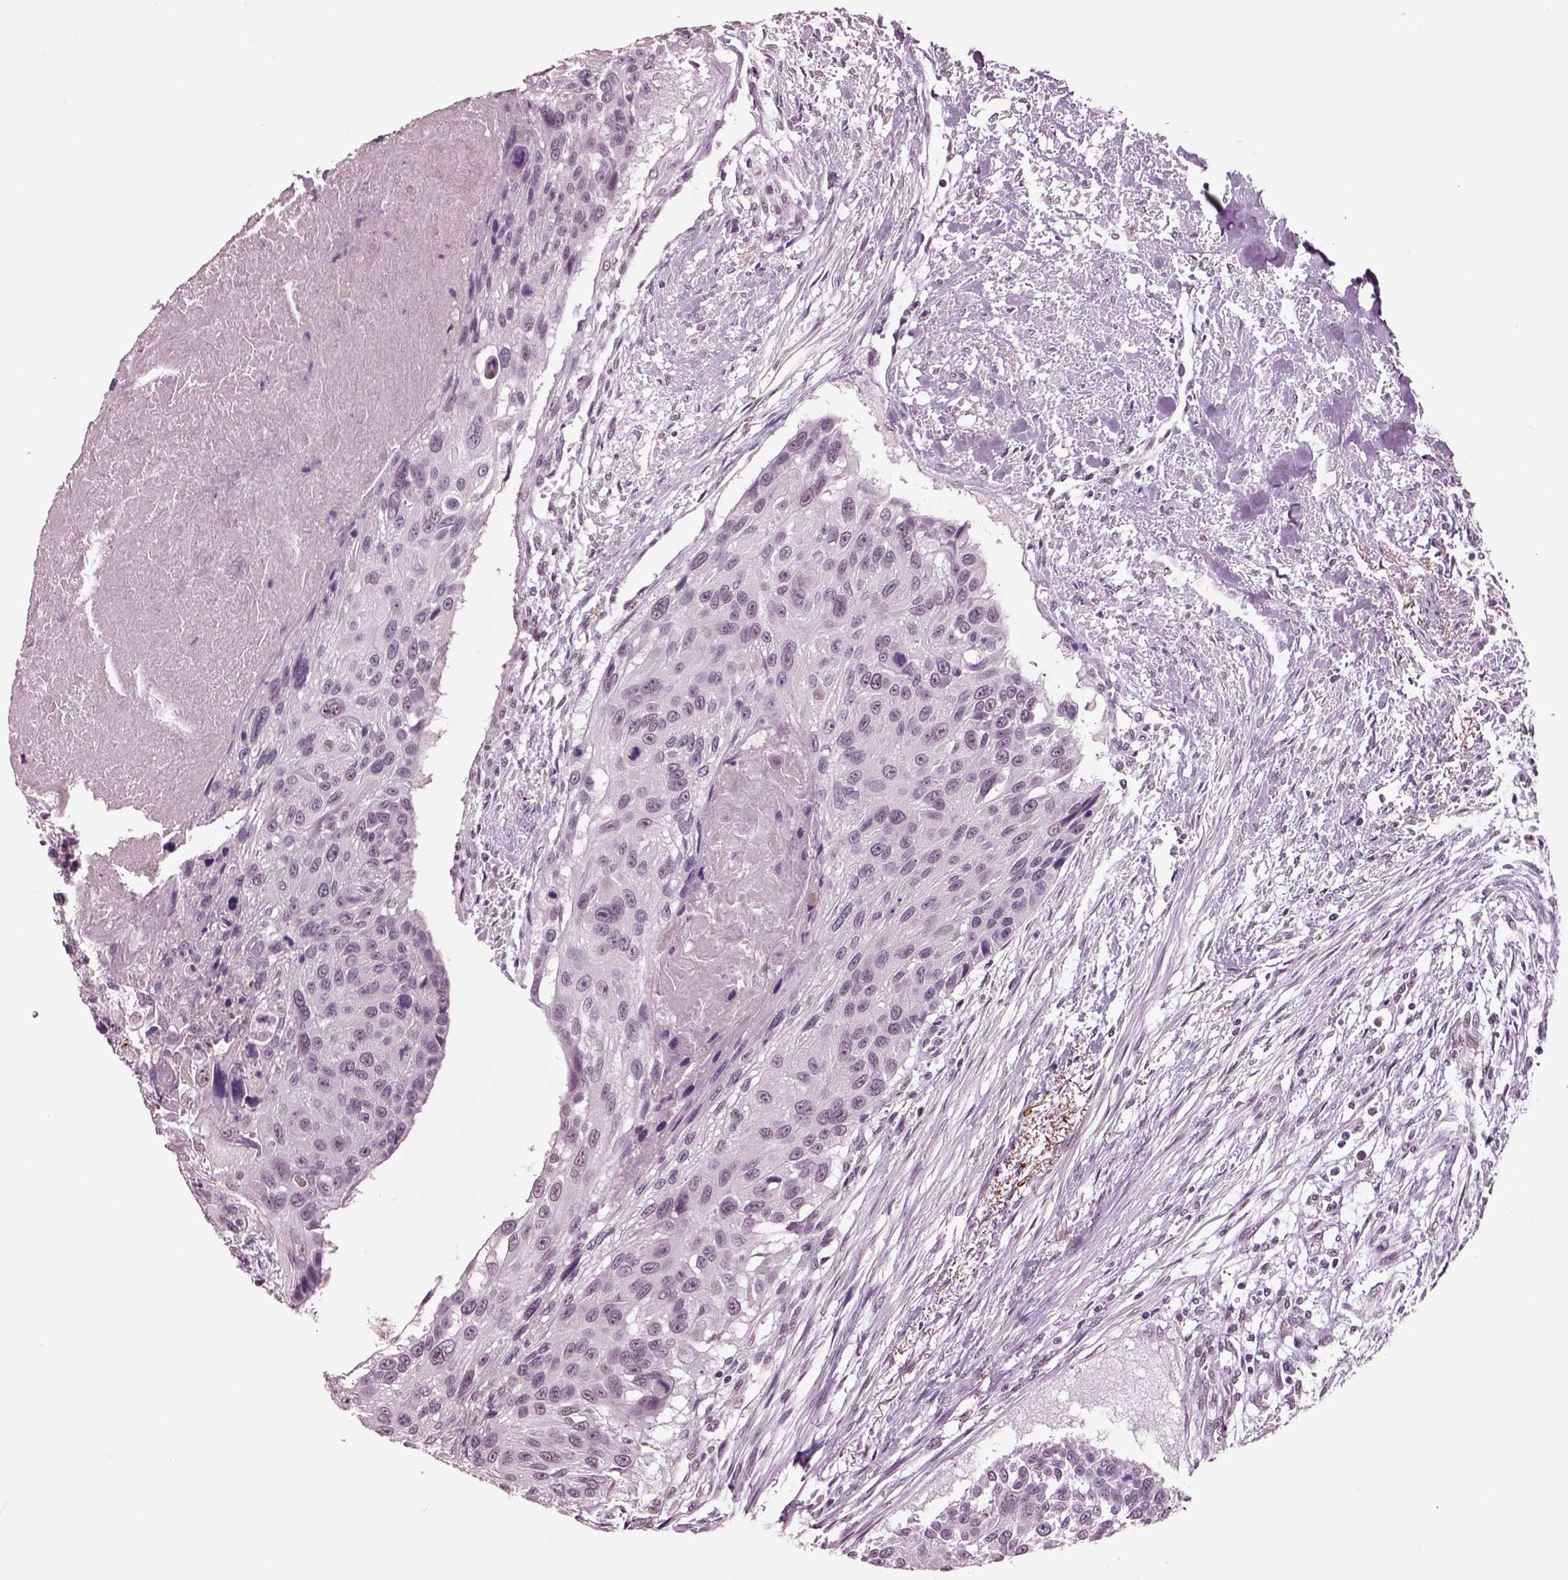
{"staining": {"intensity": "moderate", "quantity": "<25%", "location": "nuclear"}, "tissue": "urothelial cancer", "cell_type": "Tumor cells", "image_type": "cancer", "snomed": [{"axis": "morphology", "description": "Urothelial carcinoma, NOS"}, {"axis": "topography", "description": "Urinary bladder"}], "caption": "Immunohistochemistry (IHC) photomicrograph of human transitional cell carcinoma stained for a protein (brown), which exhibits low levels of moderate nuclear staining in about <25% of tumor cells.", "gene": "SEPHS1", "patient": {"sex": "male", "age": 55}}